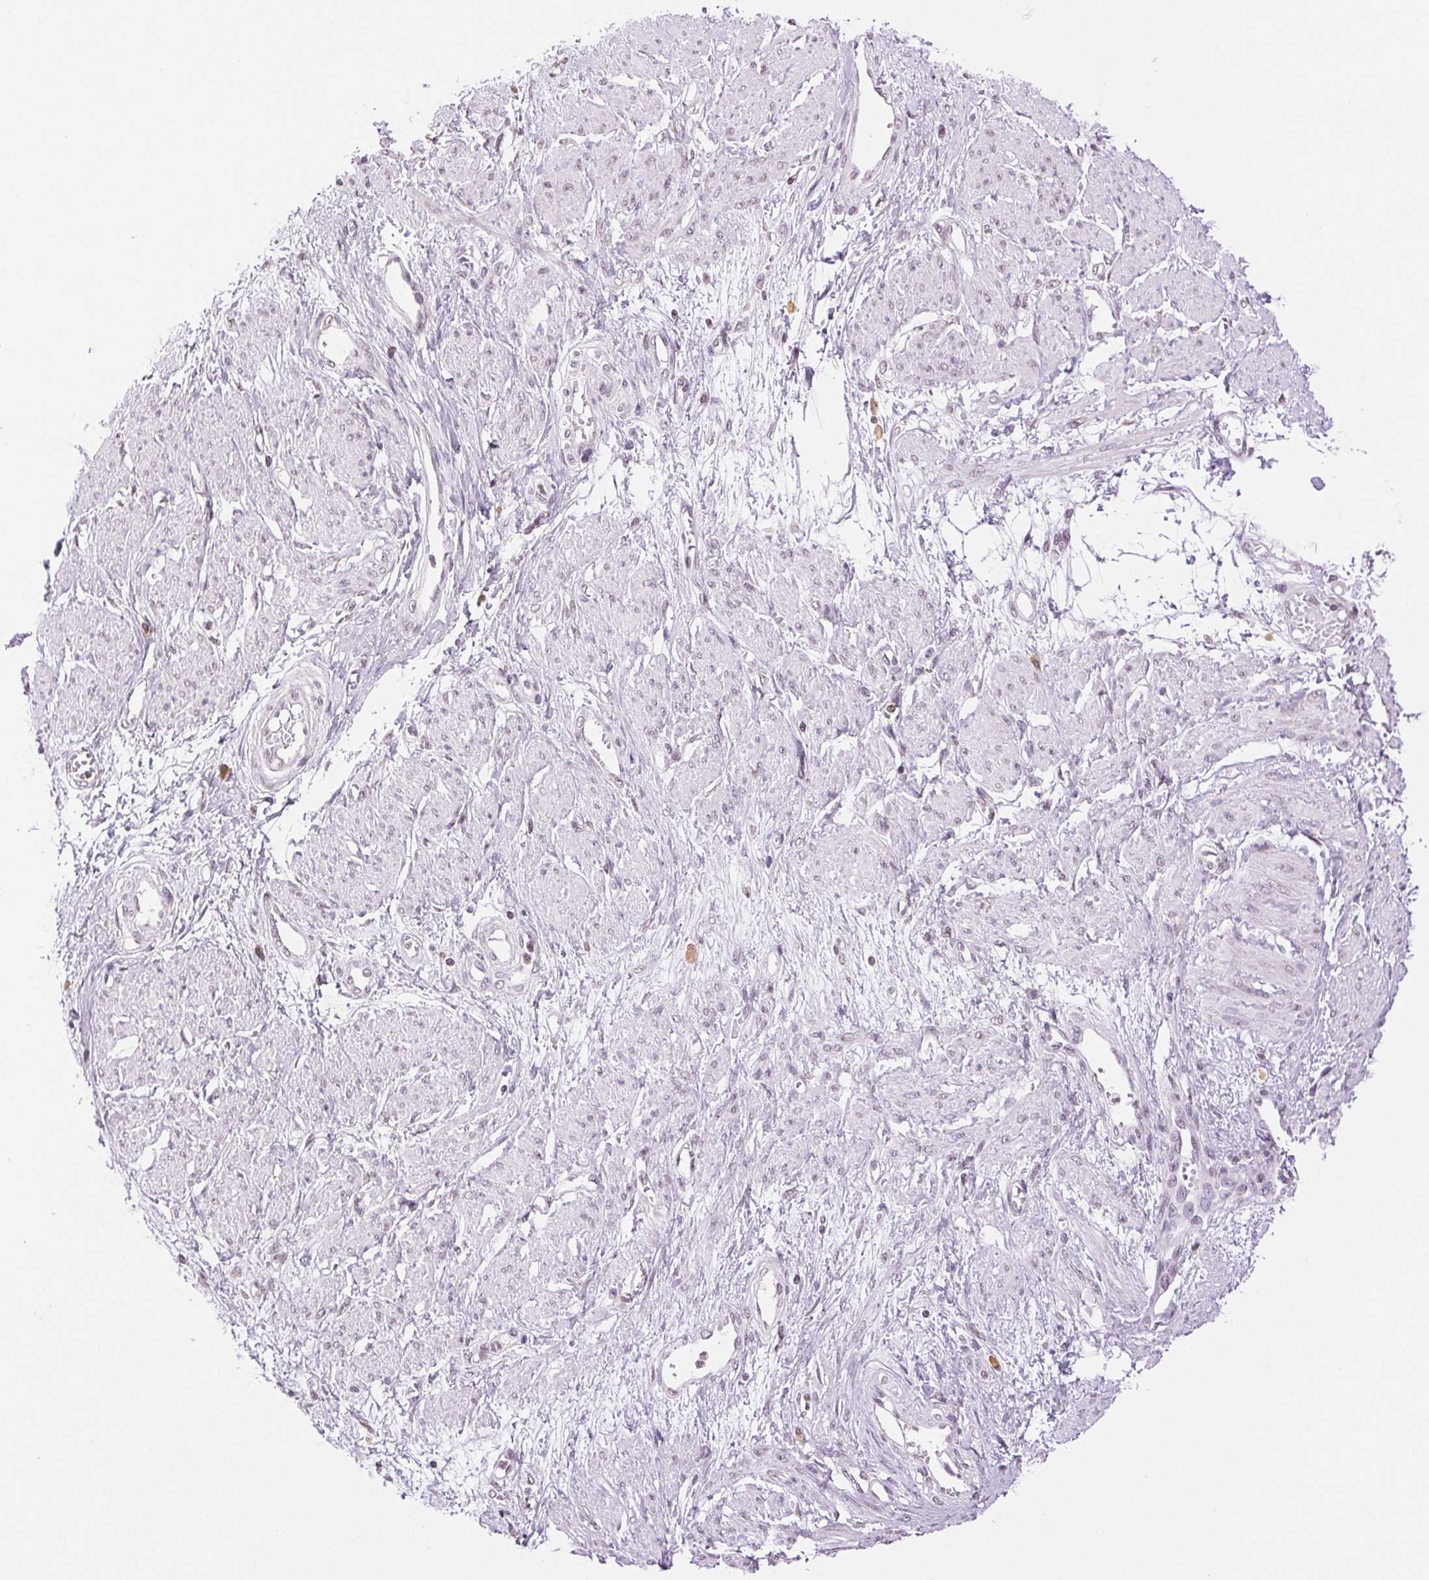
{"staining": {"intensity": "weak", "quantity": "<25%", "location": "cytoplasmic/membranous"}, "tissue": "smooth muscle", "cell_type": "Smooth muscle cells", "image_type": "normal", "snomed": [{"axis": "morphology", "description": "Normal tissue, NOS"}, {"axis": "topography", "description": "Smooth muscle"}, {"axis": "topography", "description": "Uterus"}], "caption": "This is an immunohistochemistry (IHC) image of normal smooth muscle. There is no staining in smooth muscle cells.", "gene": "TNNT3", "patient": {"sex": "female", "age": 39}}